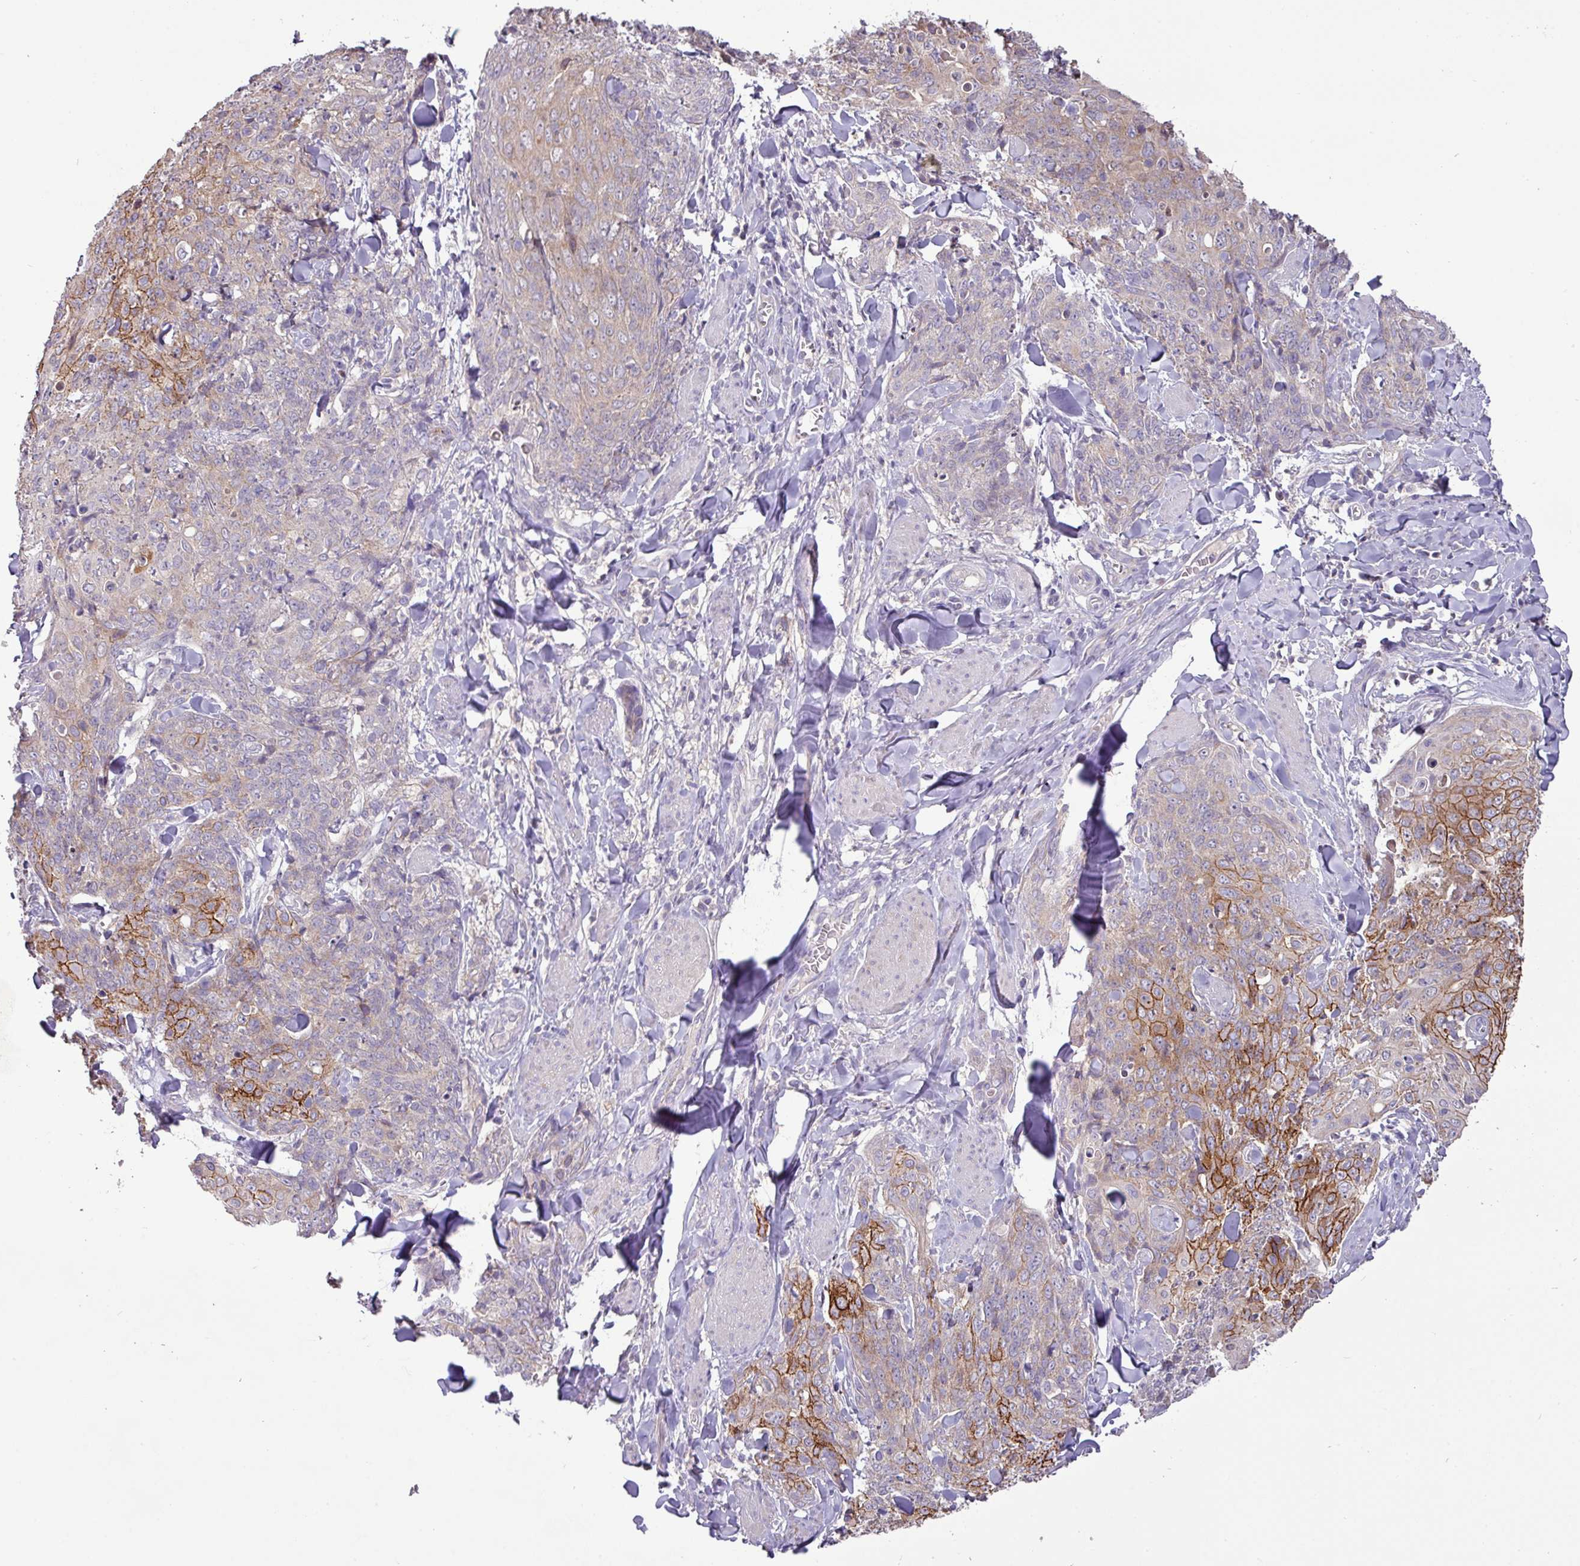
{"staining": {"intensity": "moderate", "quantity": "<25%", "location": "cytoplasmic/membranous"}, "tissue": "skin cancer", "cell_type": "Tumor cells", "image_type": "cancer", "snomed": [{"axis": "morphology", "description": "Squamous cell carcinoma, NOS"}, {"axis": "topography", "description": "Skin"}, {"axis": "topography", "description": "Vulva"}], "caption": "A high-resolution histopathology image shows IHC staining of squamous cell carcinoma (skin), which demonstrates moderate cytoplasmic/membranous expression in about <25% of tumor cells.", "gene": "TRAPPC1", "patient": {"sex": "female", "age": 85}}